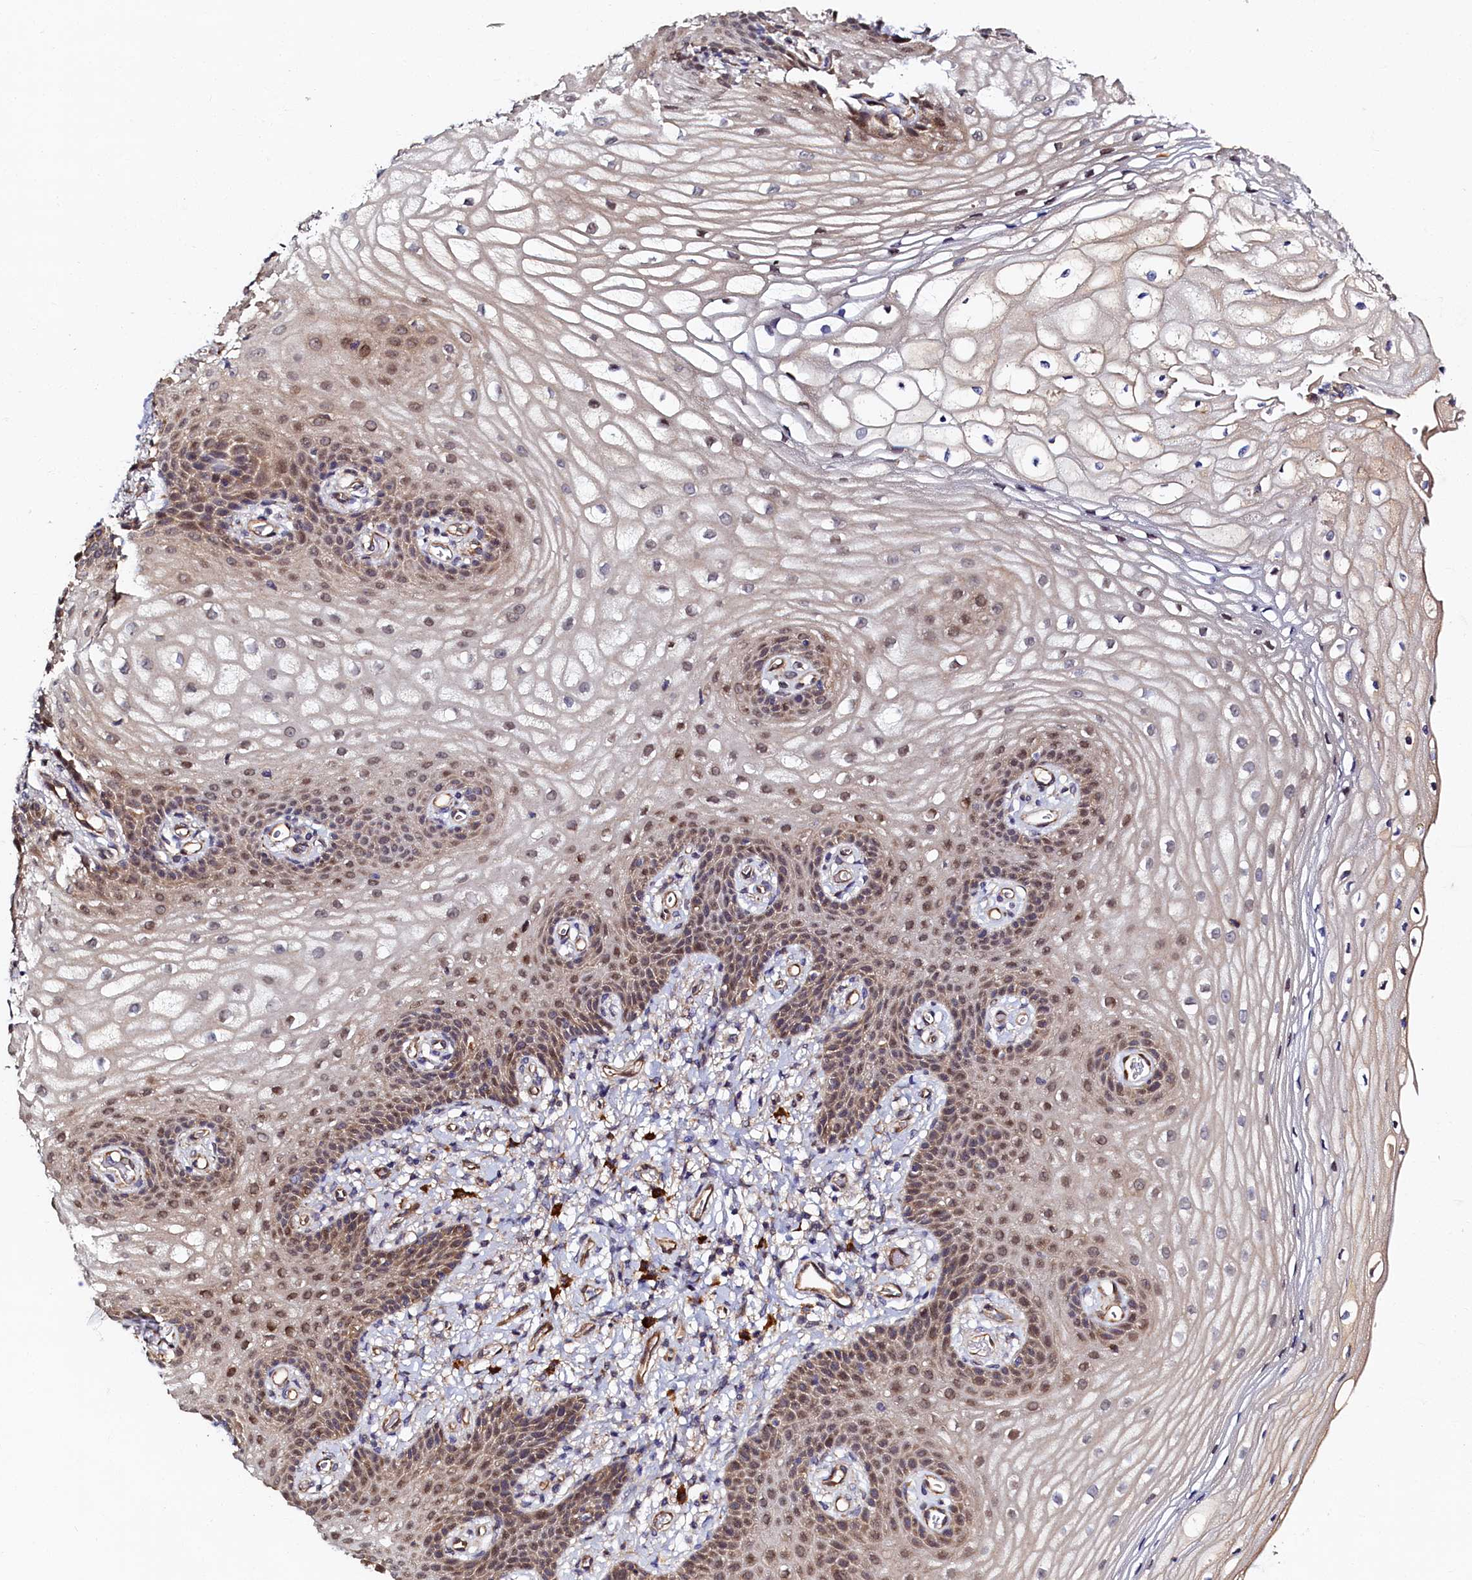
{"staining": {"intensity": "moderate", "quantity": "25%-75%", "location": "cytoplasmic/membranous,nuclear"}, "tissue": "vagina", "cell_type": "Squamous epithelial cells", "image_type": "normal", "snomed": [{"axis": "morphology", "description": "Normal tissue, NOS"}, {"axis": "topography", "description": "Vagina"}], "caption": "Benign vagina was stained to show a protein in brown. There is medium levels of moderate cytoplasmic/membranous,nuclear staining in approximately 25%-75% of squamous epithelial cells.", "gene": "SLC16A14", "patient": {"sex": "female", "age": 60}}